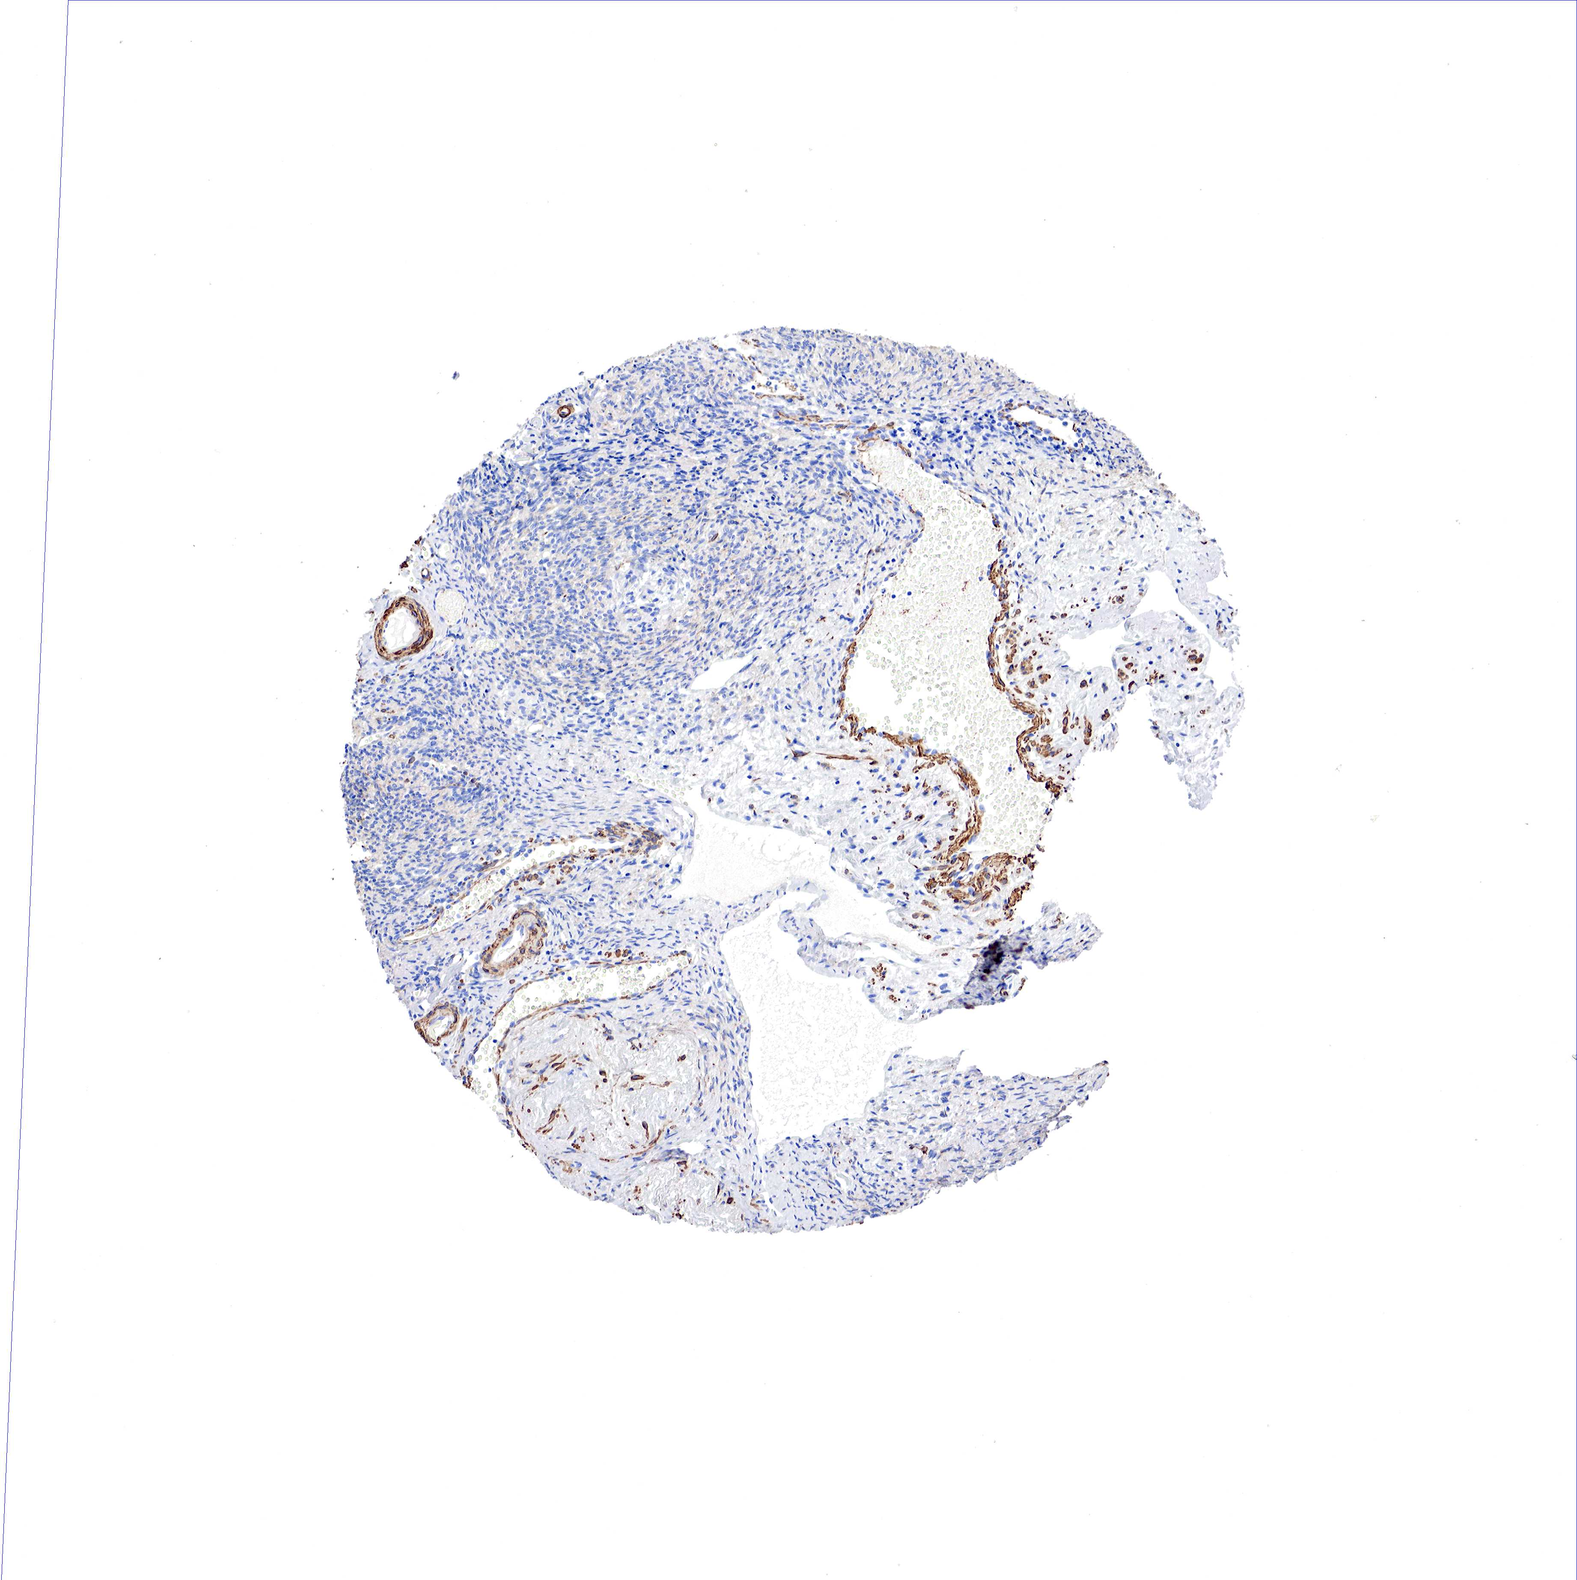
{"staining": {"intensity": "negative", "quantity": "none", "location": "none"}, "tissue": "ovary", "cell_type": "Ovarian stroma cells", "image_type": "normal", "snomed": [{"axis": "morphology", "description": "Normal tissue, NOS"}, {"axis": "topography", "description": "Ovary"}], "caption": "Immunohistochemistry of benign human ovary reveals no staining in ovarian stroma cells.", "gene": "TPM1", "patient": {"sex": "female", "age": 63}}